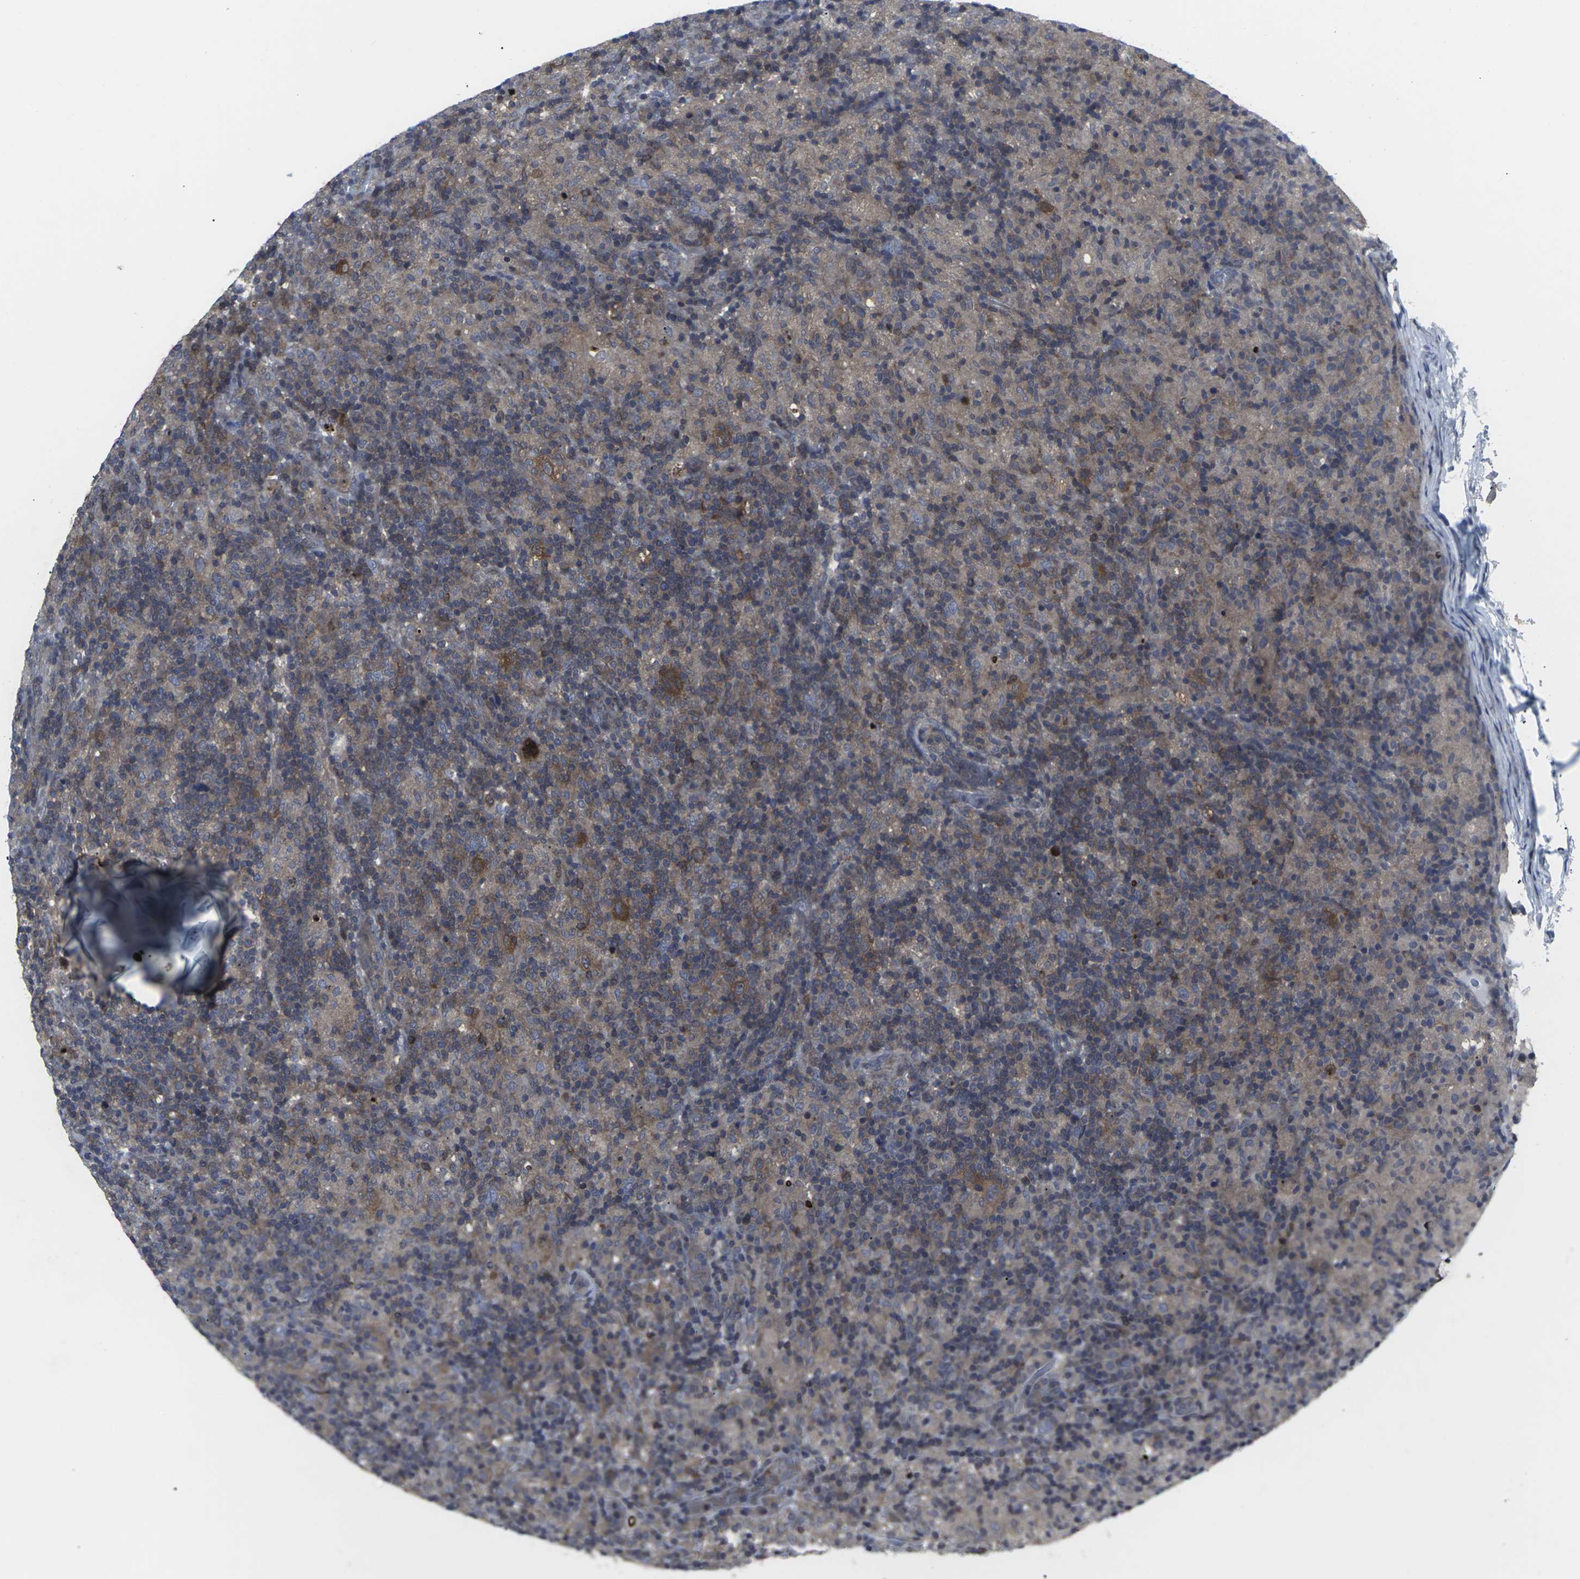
{"staining": {"intensity": "moderate", "quantity": ">75%", "location": "cytoplasmic/membranous"}, "tissue": "lymphoma", "cell_type": "Tumor cells", "image_type": "cancer", "snomed": [{"axis": "morphology", "description": "Hodgkin's disease, NOS"}, {"axis": "topography", "description": "Lymph node"}], "caption": "Hodgkin's disease tissue shows moderate cytoplasmic/membranous staining in approximately >75% of tumor cells", "gene": "HPRT1", "patient": {"sex": "male", "age": 70}}